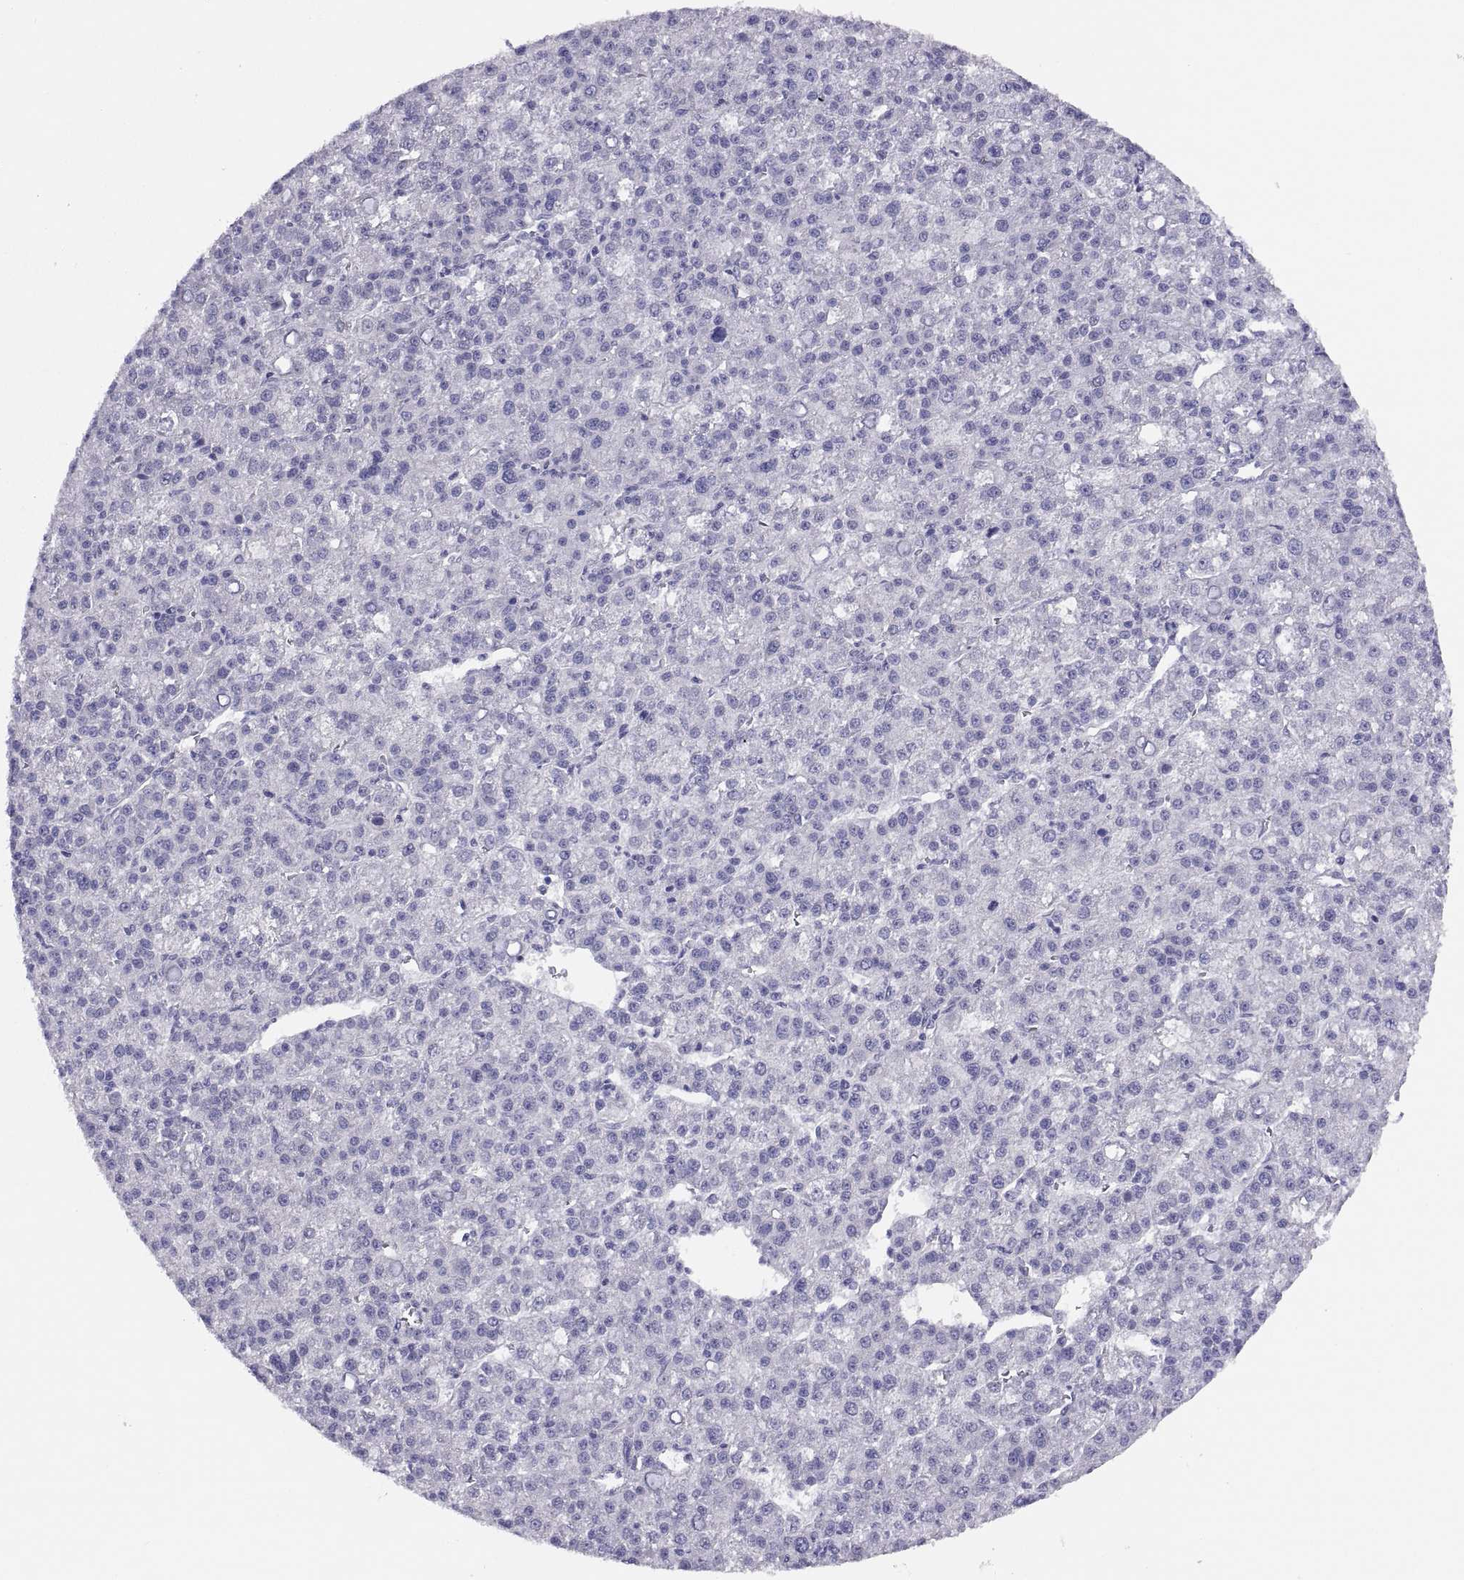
{"staining": {"intensity": "negative", "quantity": "none", "location": "none"}, "tissue": "liver cancer", "cell_type": "Tumor cells", "image_type": "cancer", "snomed": [{"axis": "morphology", "description": "Carcinoma, Hepatocellular, NOS"}, {"axis": "topography", "description": "Liver"}], "caption": "DAB immunohistochemical staining of liver cancer (hepatocellular carcinoma) exhibits no significant positivity in tumor cells.", "gene": "STRC", "patient": {"sex": "female", "age": 60}}